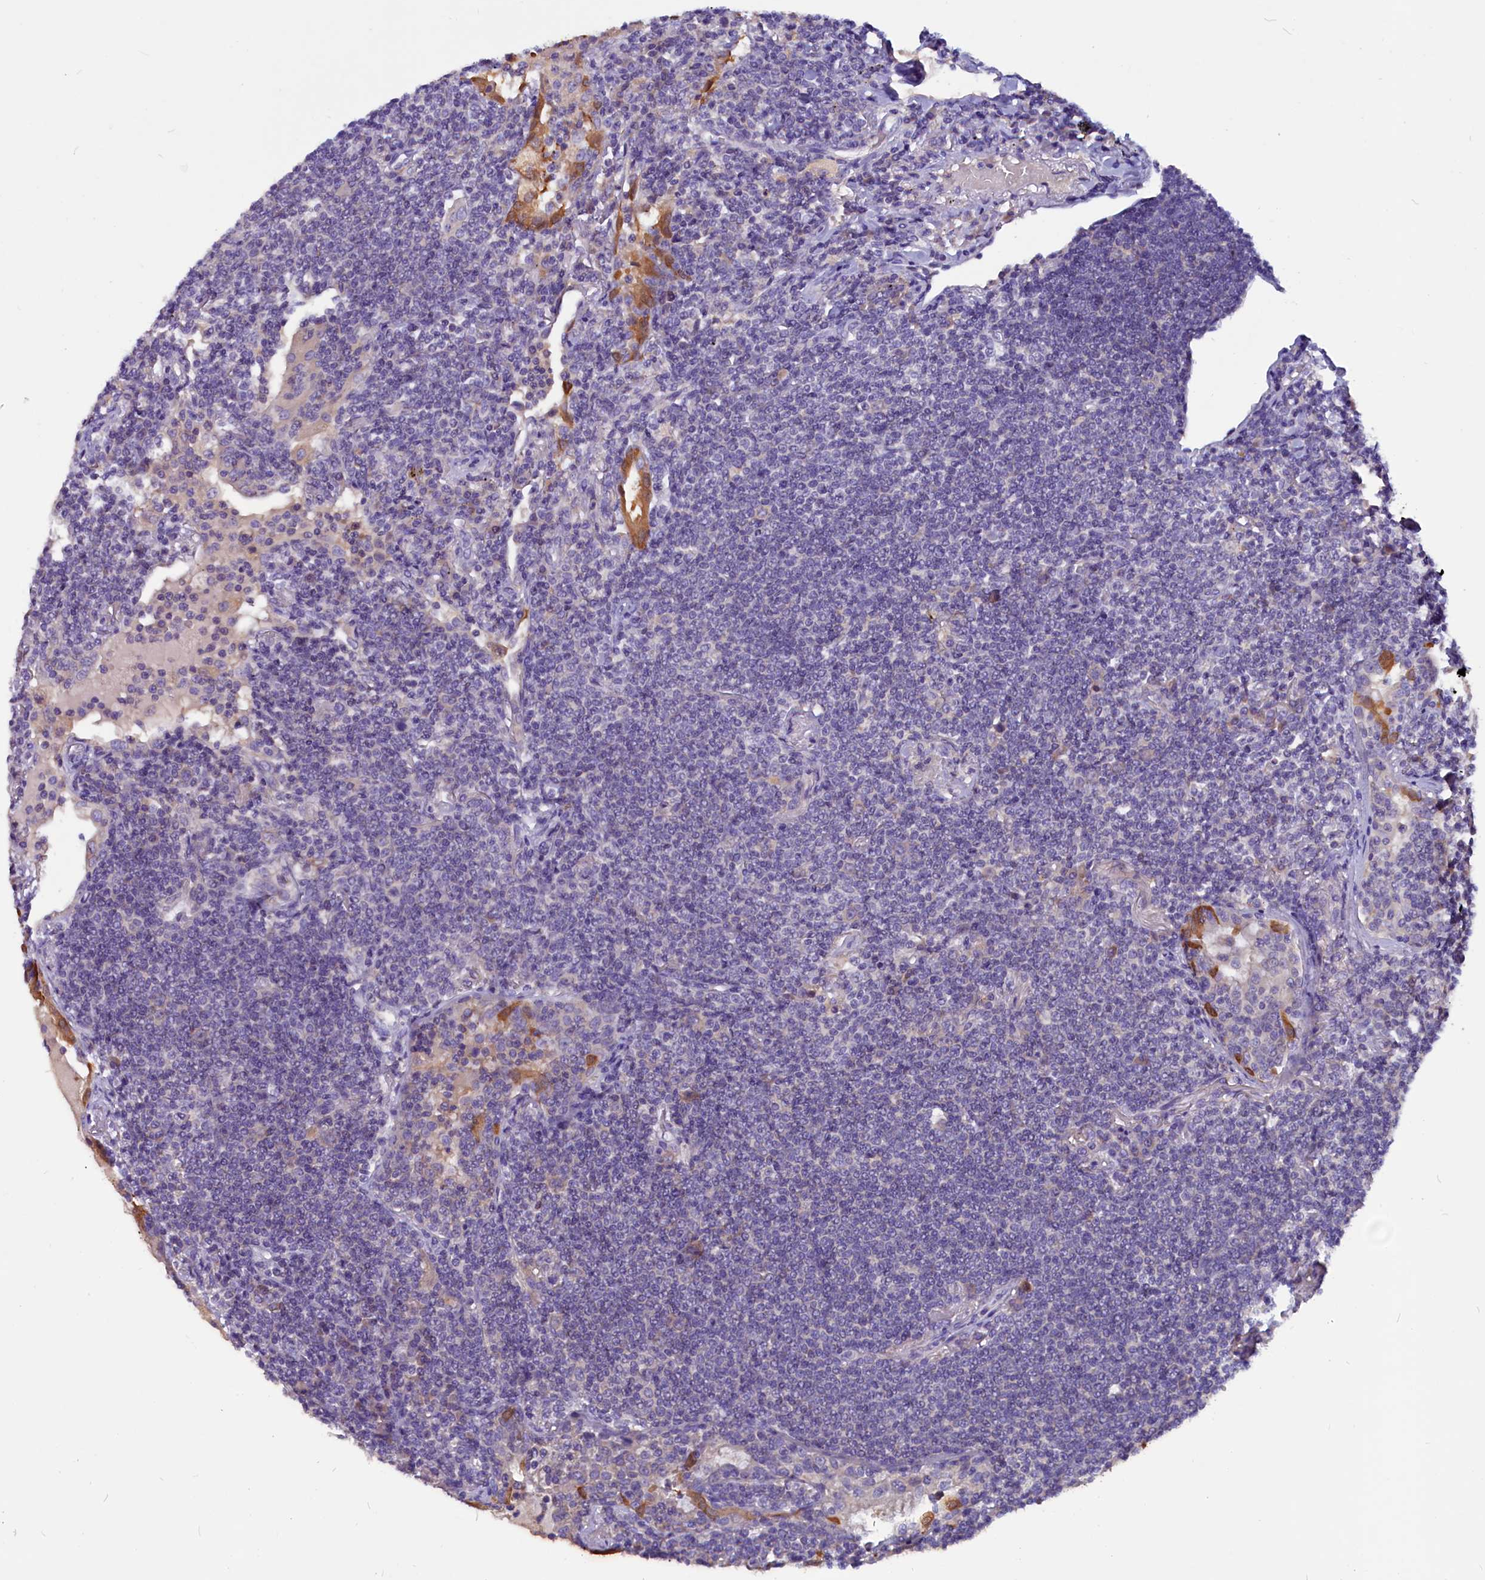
{"staining": {"intensity": "negative", "quantity": "none", "location": "none"}, "tissue": "lymphoma", "cell_type": "Tumor cells", "image_type": "cancer", "snomed": [{"axis": "morphology", "description": "Malignant lymphoma, non-Hodgkin's type, Low grade"}, {"axis": "topography", "description": "Lung"}], "caption": "Human low-grade malignant lymphoma, non-Hodgkin's type stained for a protein using immunohistochemistry exhibits no positivity in tumor cells.", "gene": "CCBE1", "patient": {"sex": "female", "age": 71}}